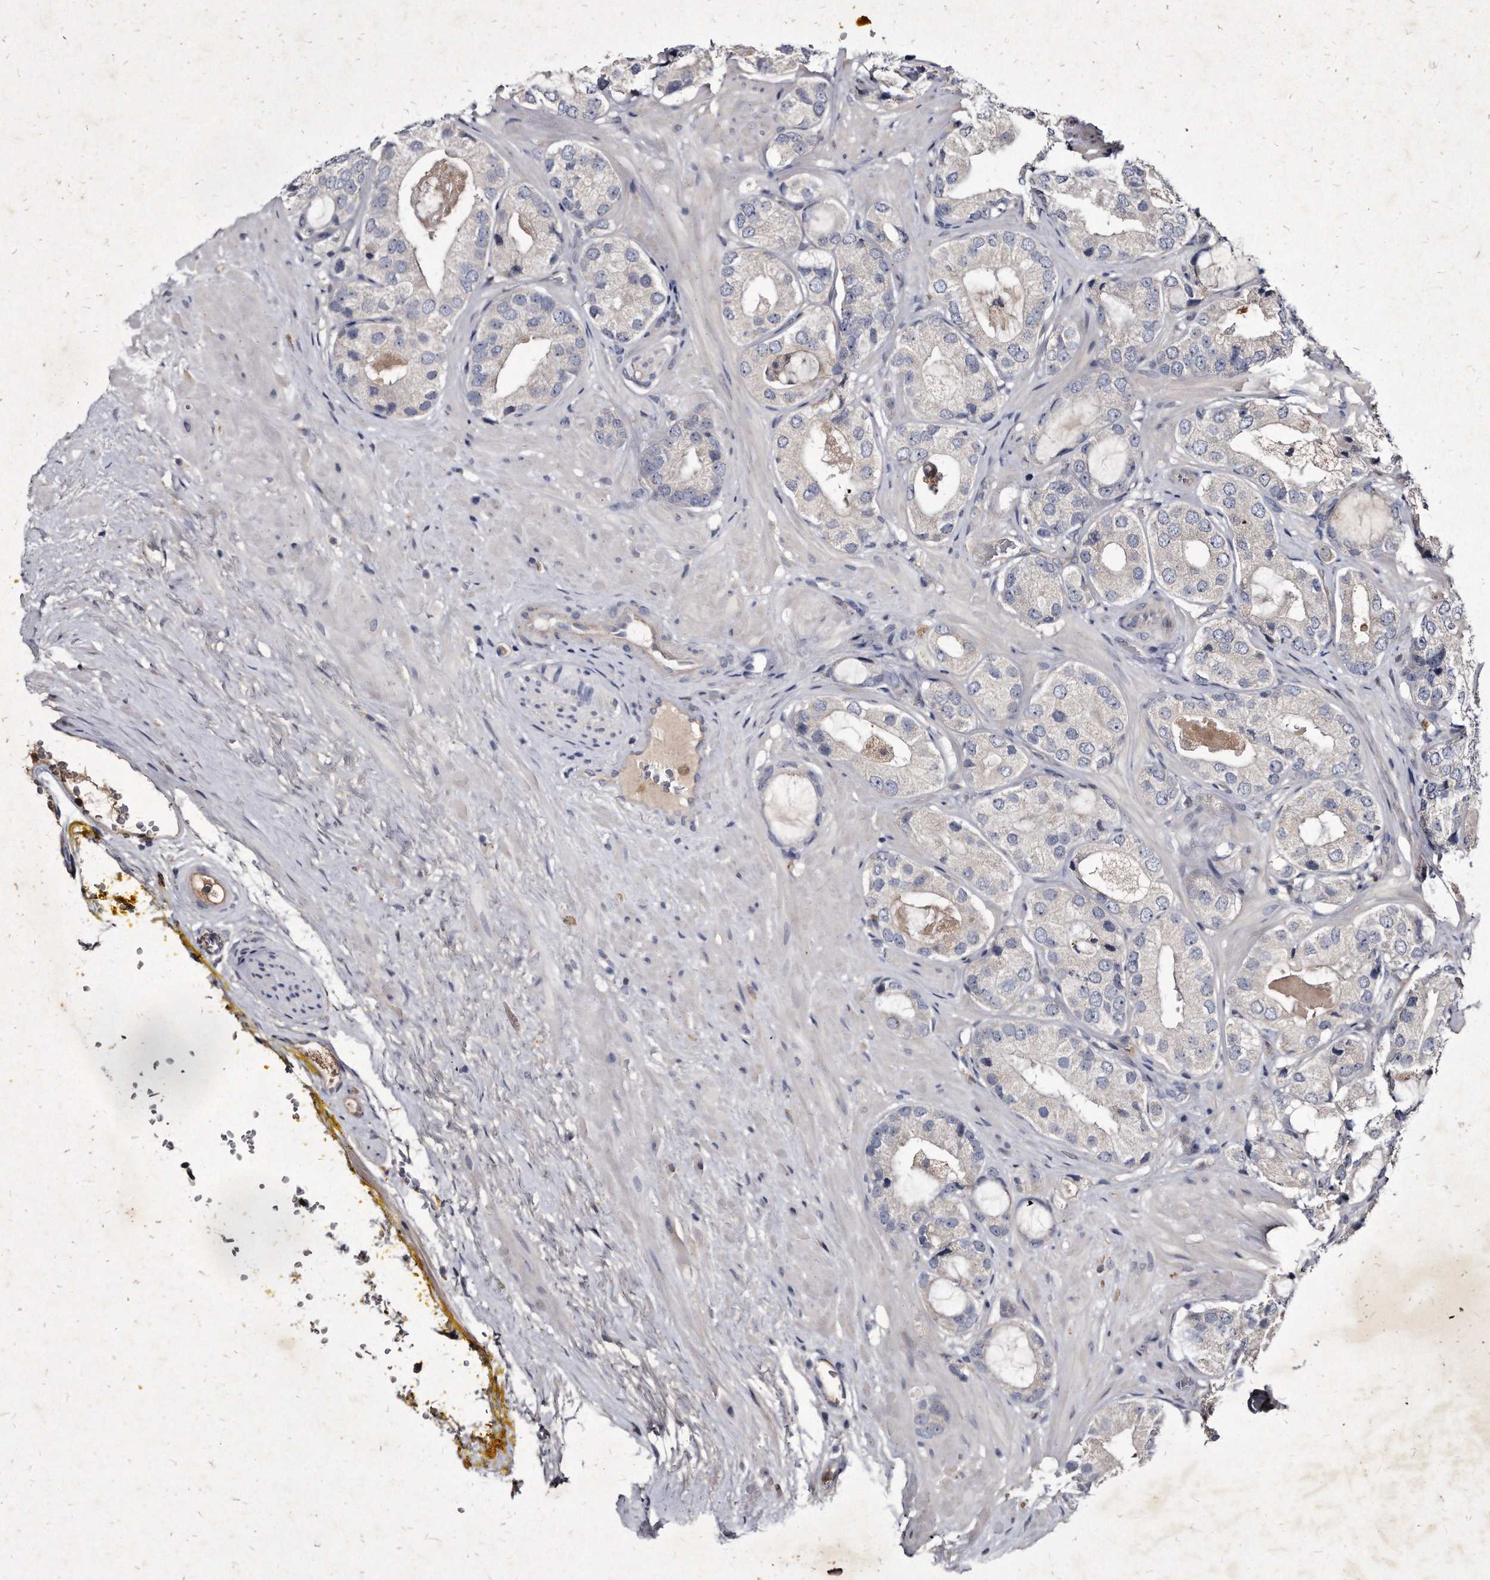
{"staining": {"intensity": "negative", "quantity": "none", "location": "none"}, "tissue": "prostate cancer", "cell_type": "Tumor cells", "image_type": "cancer", "snomed": [{"axis": "morphology", "description": "Adenocarcinoma, High grade"}, {"axis": "topography", "description": "Prostate"}], "caption": "Immunohistochemistry (IHC) image of neoplastic tissue: prostate cancer (adenocarcinoma (high-grade)) stained with DAB (3,3'-diaminobenzidine) exhibits no significant protein positivity in tumor cells.", "gene": "KLHDC3", "patient": {"sex": "male", "age": 59}}